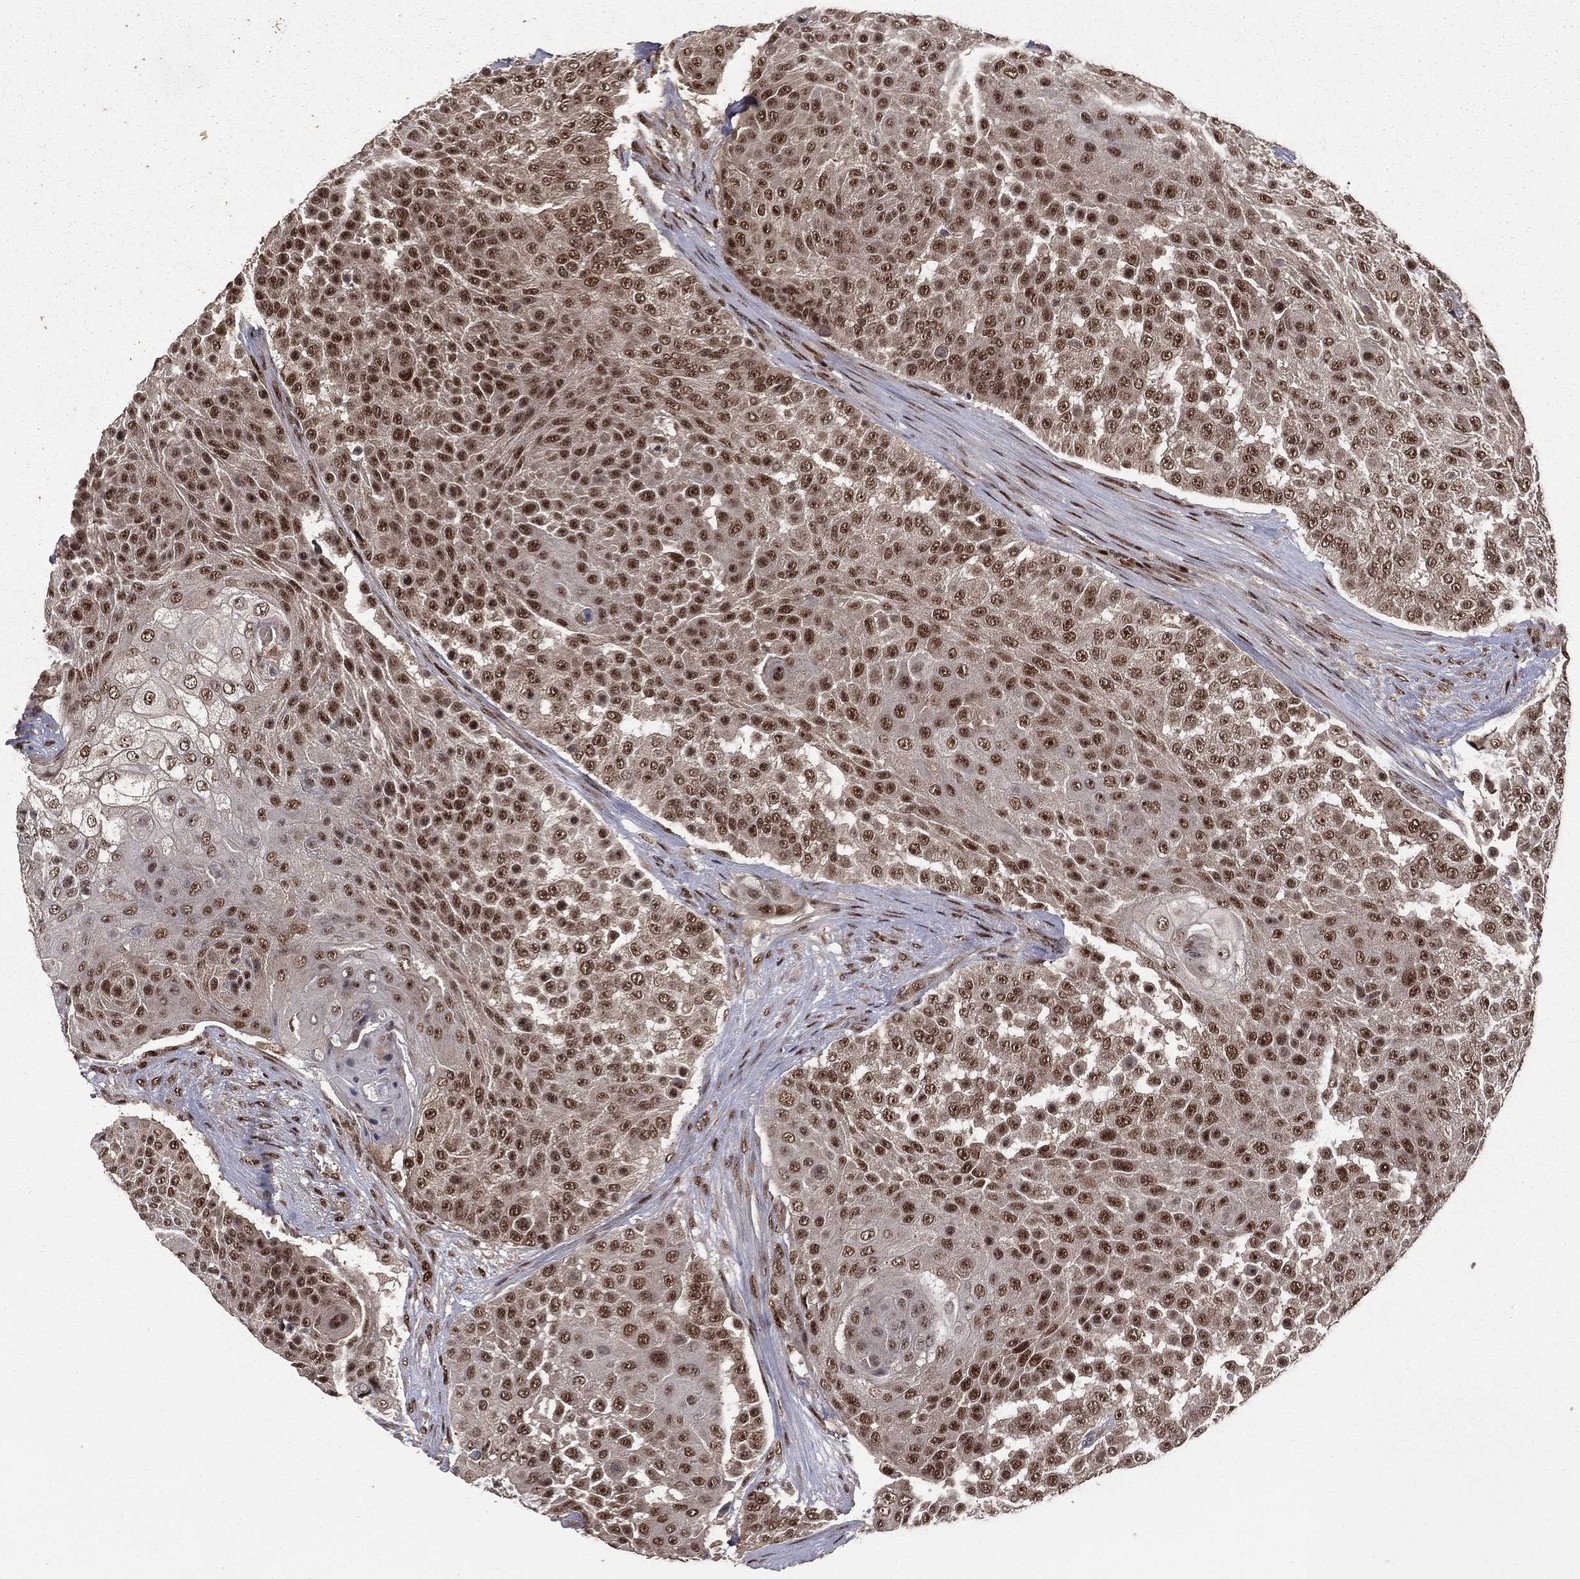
{"staining": {"intensity": "strong", "quantity": "25%-75%", "location": "nuclear"}, "tissue": "urothelial cancer", "cell_type": "Tumor cells", "image_type": "cancer", "snomed": [{"axis": "morphology", "description": "Urothelial carcinoma, High grade"}, {"axis": "topography", "description": "Urinary bladder"}], "caption": "A brown stain labels strong nuclear staining of a protein in human urothelial cancer tumor cells. (DAB (3,3'-diaminobenzidine) IHC, brown staining for protein, blue staining for nuclei).", "gene": "JMJD6", "patient": {"sex": "female", "age": 63}}